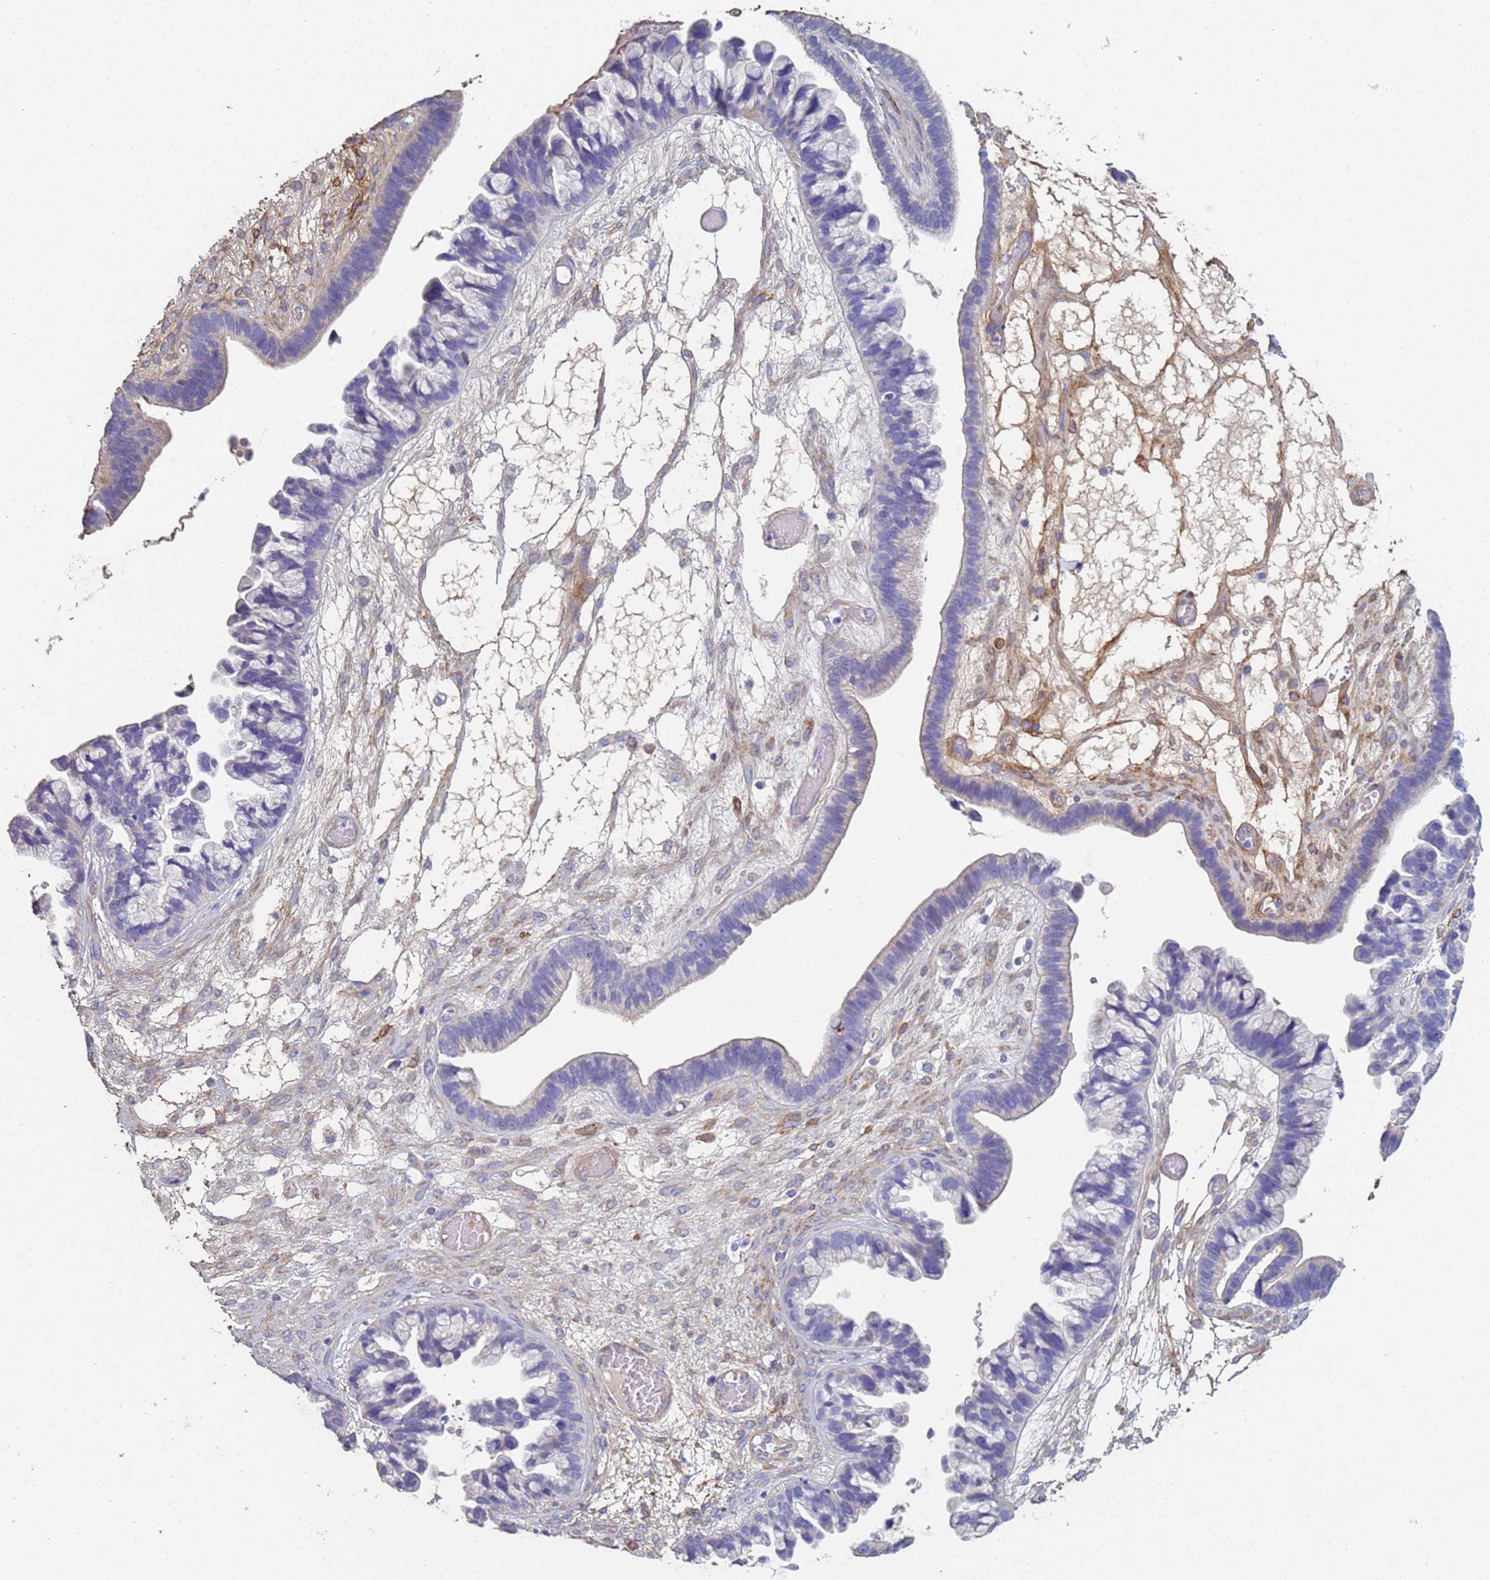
{"staining": {"intensity": "negative", "quantity": "none", "location": "none"}, "tissue": "ovarian cancer", "cell_type": "Tumor cells", "image_type": "cancer", "snomed": [{"axis": "morphology", "description": "Cystadenocarcinoma, serous, NOS"}, {"axis": "topography", "description": "Ovary"}], "caption": "This is an IHC photomicrograph of serous cystadenocarcinoma (ovarian). There is no positivity in tumor cells.", "gene": "ABCA8", "patient": {"sex": "female", "age": 56}}